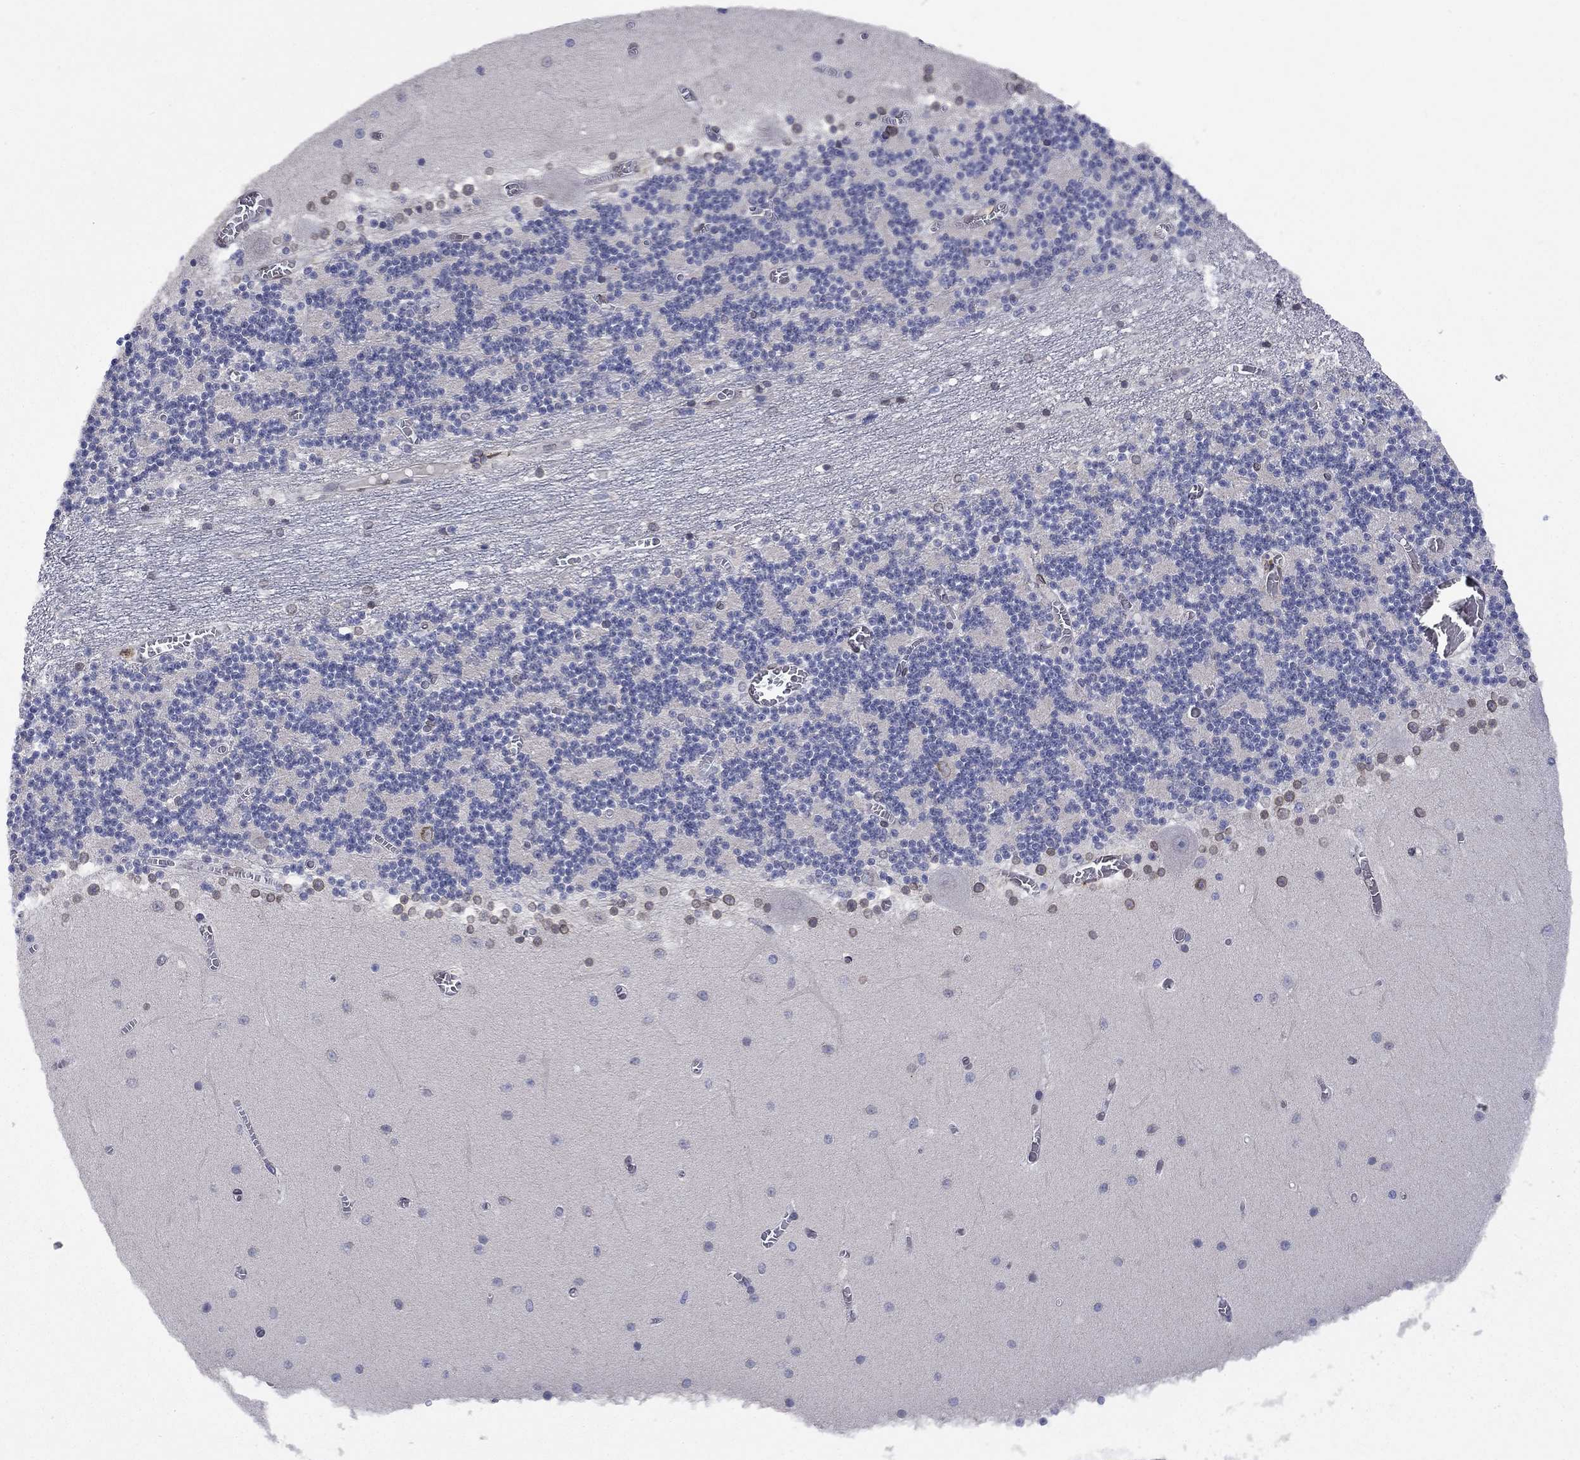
{"staining": {"intensity": "weak", "quantity": "<25%", "location": "cytoplasmic/membranous"}, "tissue": "cerebellum", "cell_type": "Cells in granular layer", "image_type": "normal", "snomed": [{"axis": "morphology", "description": "Normal tissue, NOS"}, {"axis": "topography", "description": "Cerebellum"}], "caption": "High magnification brightfield microscopy of normal cerebellum stained with DAB (3,3'-diaminobenzidine) (brown) and counterstained with hematoxylin (blue): cells in granular layer show no significant staining.", "gene": "EMC9", "patient": {"sex": "female", "age": 28}}